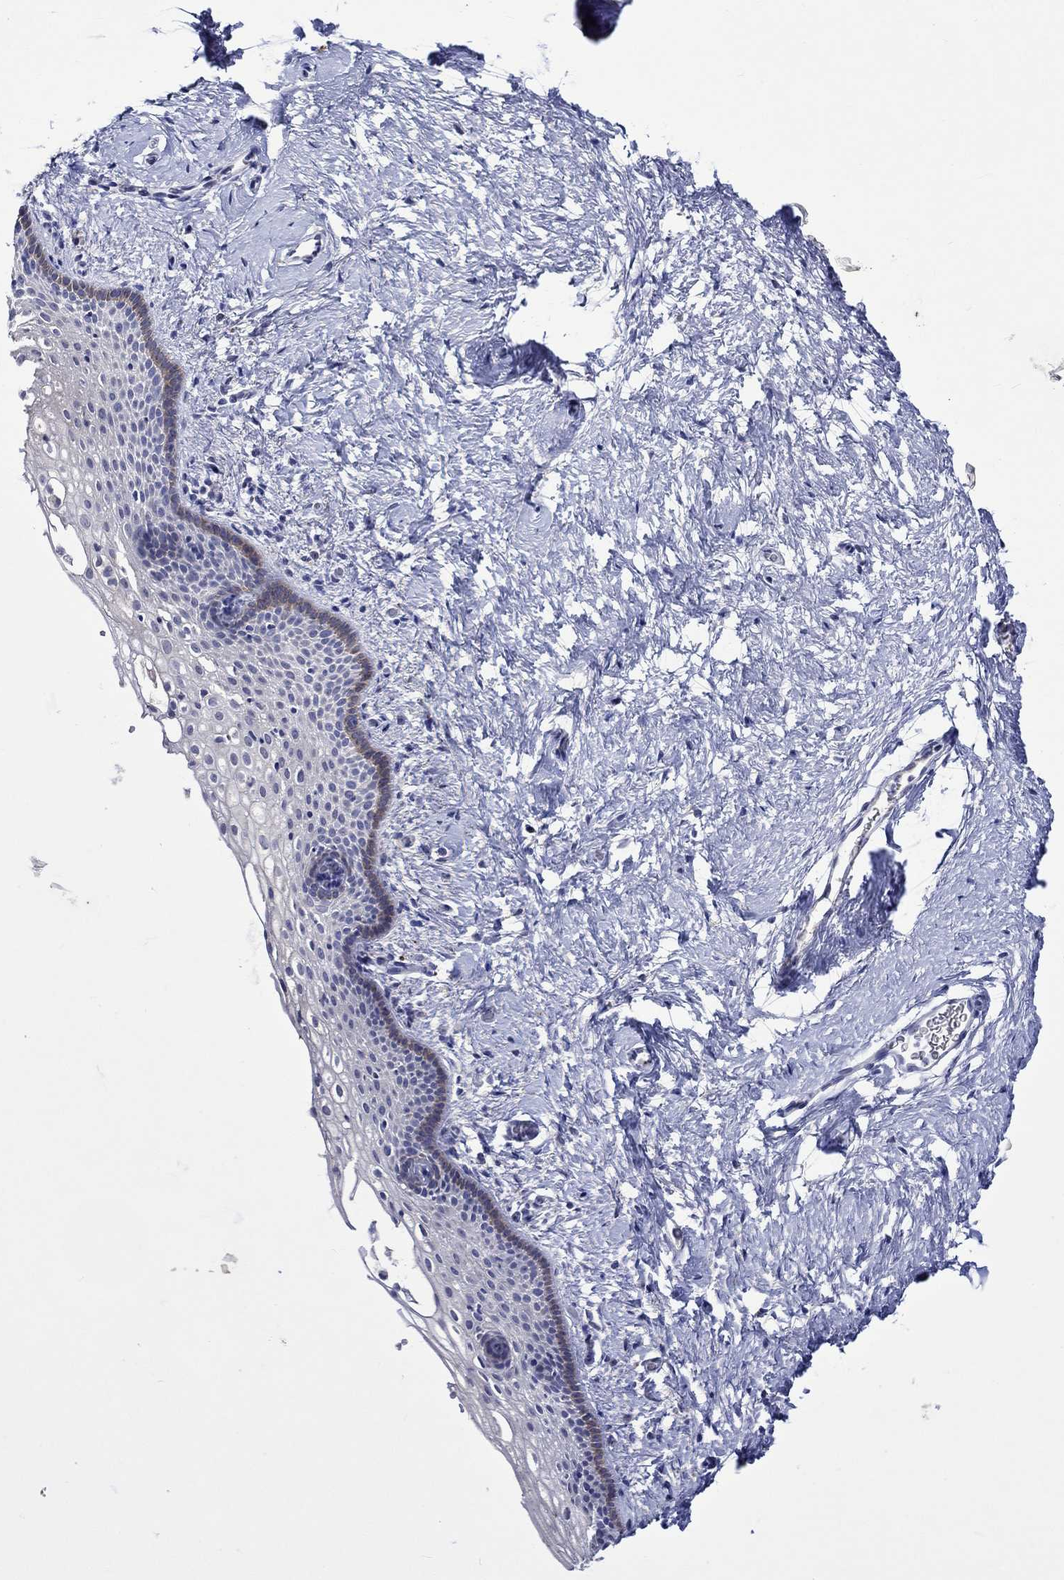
{"staining": {"intensity": "weak", "quantity": "<25%", "location": "cytoplasmic/membranous"}, "tissue": "vagina", "cell_type": "Squamous epithelial cells", "image_type": "normal", "snomed": [{"axis": "morphology", "description": "Normal tissue, NOS"}, {"axis": "topography", "description": "Vagina"}], "caption": "A high-resolution micrograph shows IHC staining of unremarkable vagina, which displays no significant expression in squamous epithelial cells.", "gene": "CRYAB", "patient": {"sex": "female", "age": 61}}